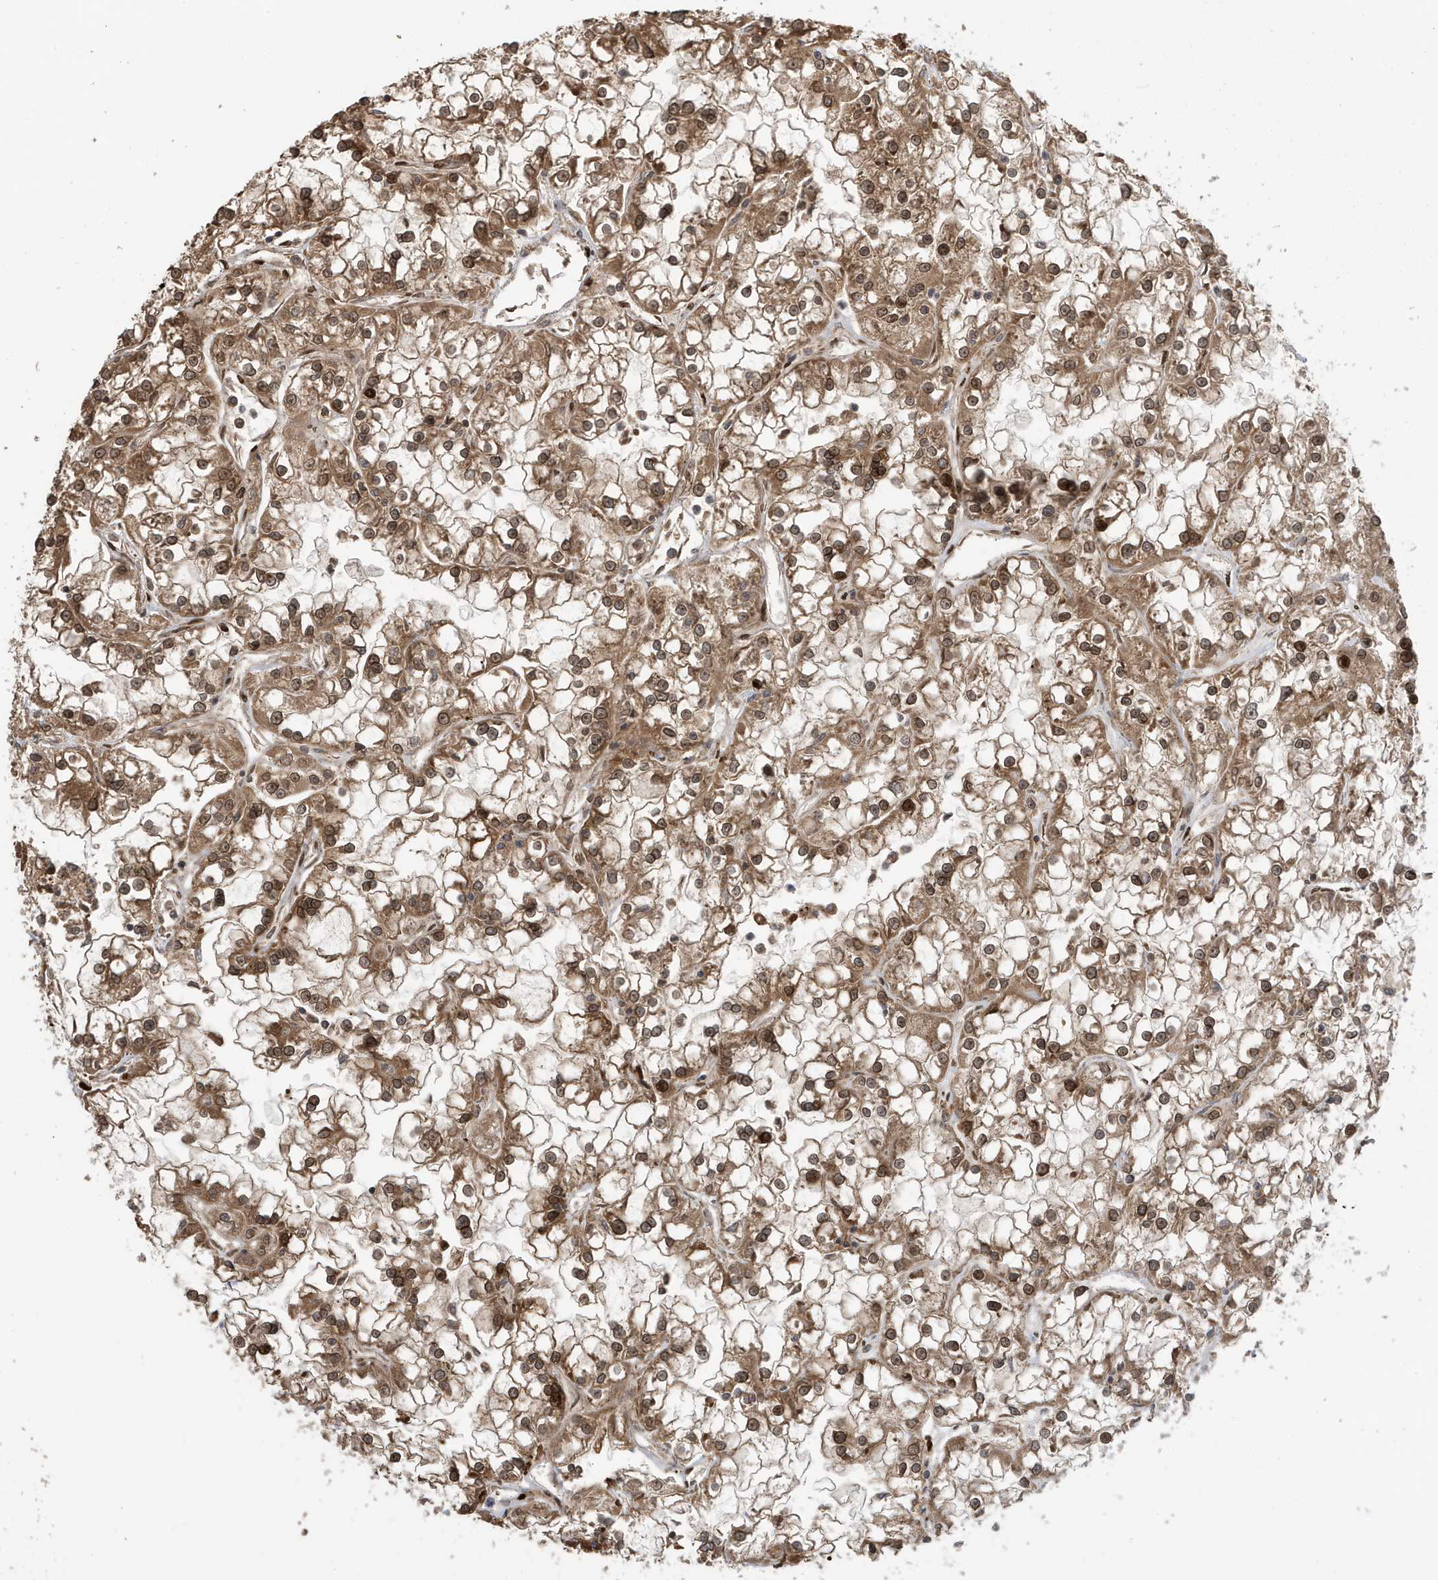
{"staining": {"intensity": "moderate", "quantity": ">75%", "location": "cytoplasmic/membranous,nuclear"}, "tissue": "renal cancer", "cell_type": "Tumor cells", "image_type": "cancer", "snomed": [{"axis": "morphology", "description": "Adenocarcinoma, NOS"}, {"axis": "topography", "description": "Kidney"}], "caption": "Renal cancer stained with DAB (3,3'-diaminobenzidine) IHC reveals medium levels of moderate cytoplasmic/membranous and nuclear positivity in about >75% of tumor cells.", "gene": "DUSP18", "patient": {"sex": "female", "age": 52}}